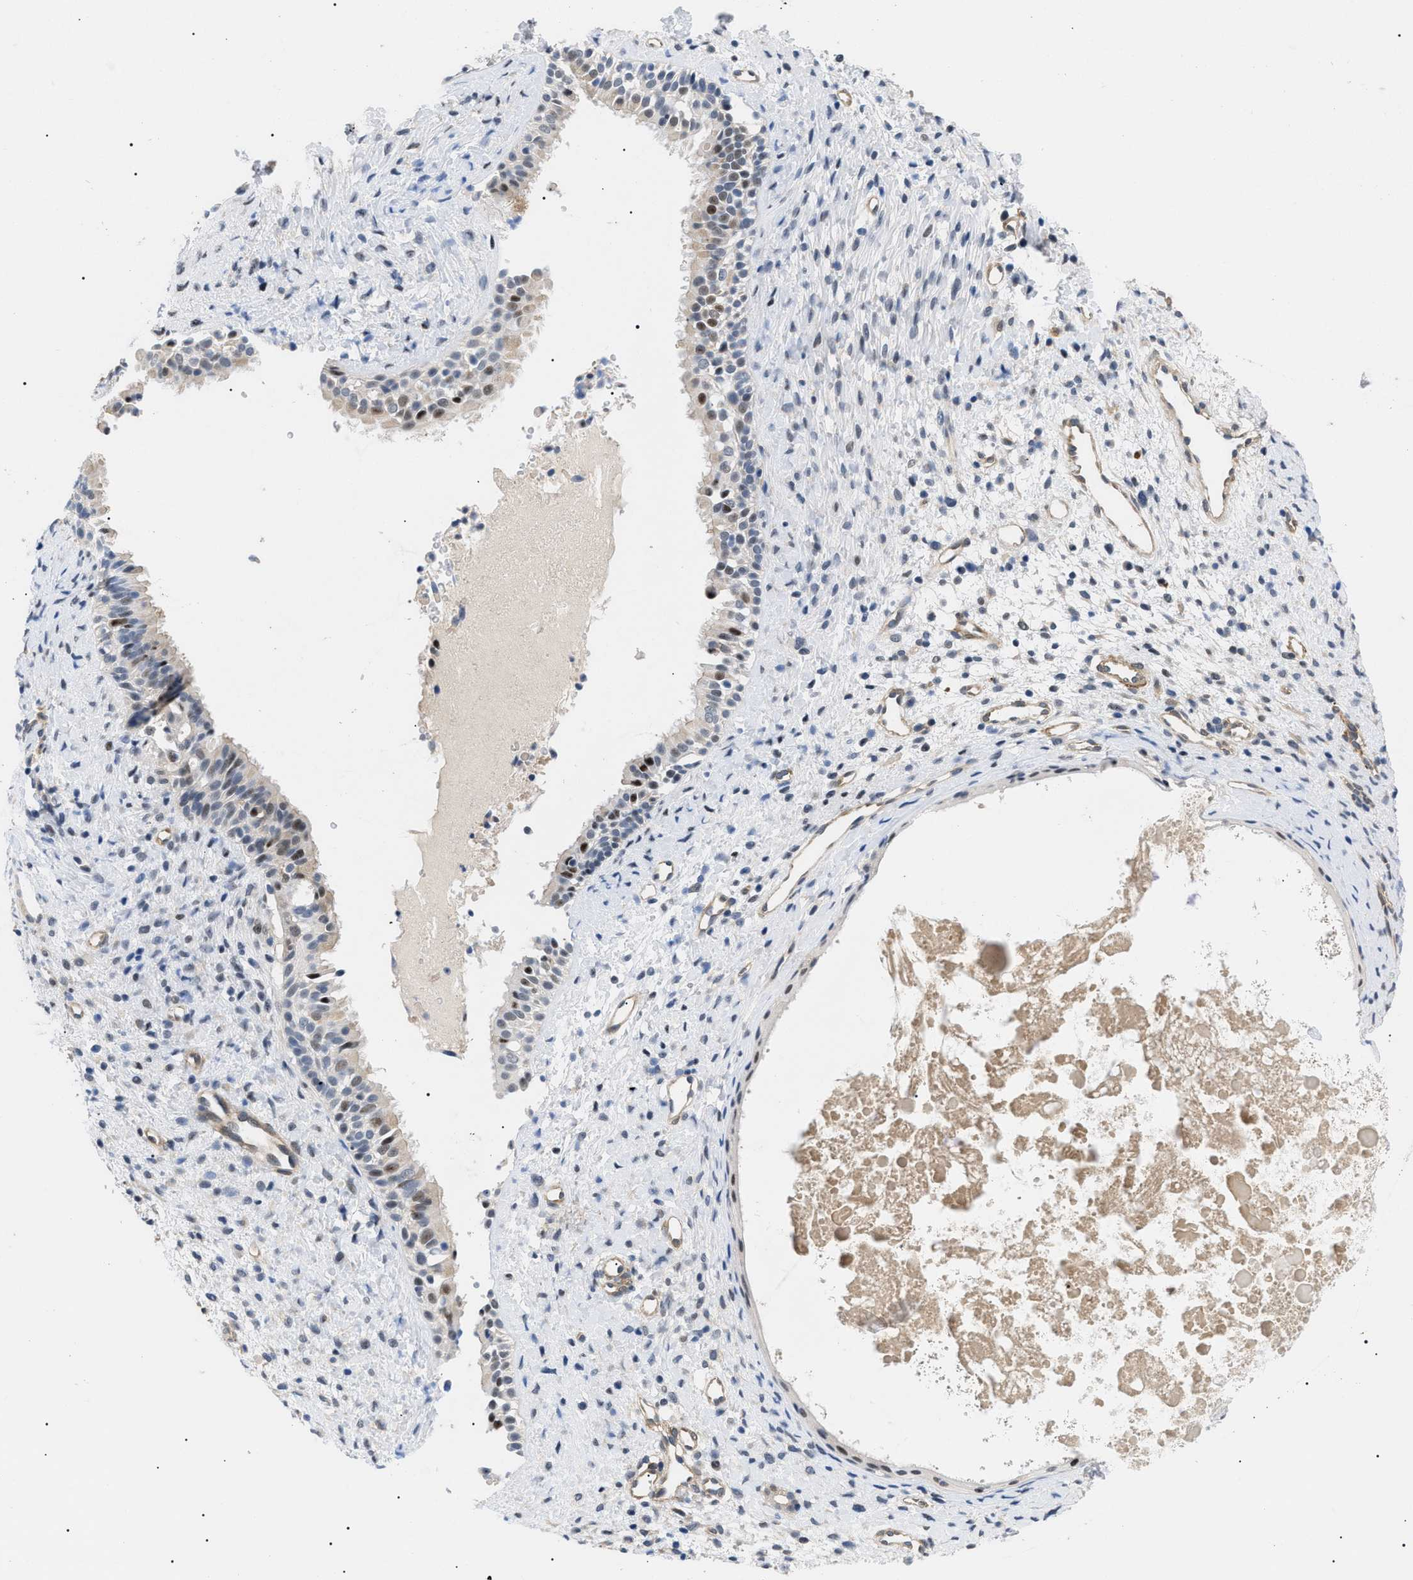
{"staining": {"intensity": "moderate", "quantity": ">75%", "location": "nuclear"}, "tissue": "nasopharynx", "cell_type": "Respiratory epithelial cells", "image_type": "normal", "snomed": [{"axis": "morphology", "description": "Normal tissue, NOS"}, {"axis": "topography", "description": "Nasopharynx"}], "caption": "Respiratory epithelial cells demonstrate moderate nuclear expression in about >75% of cells in normal nasopharynx.", "gene": "GARRE1", "patient": {"sex": "male", "age": 22}}